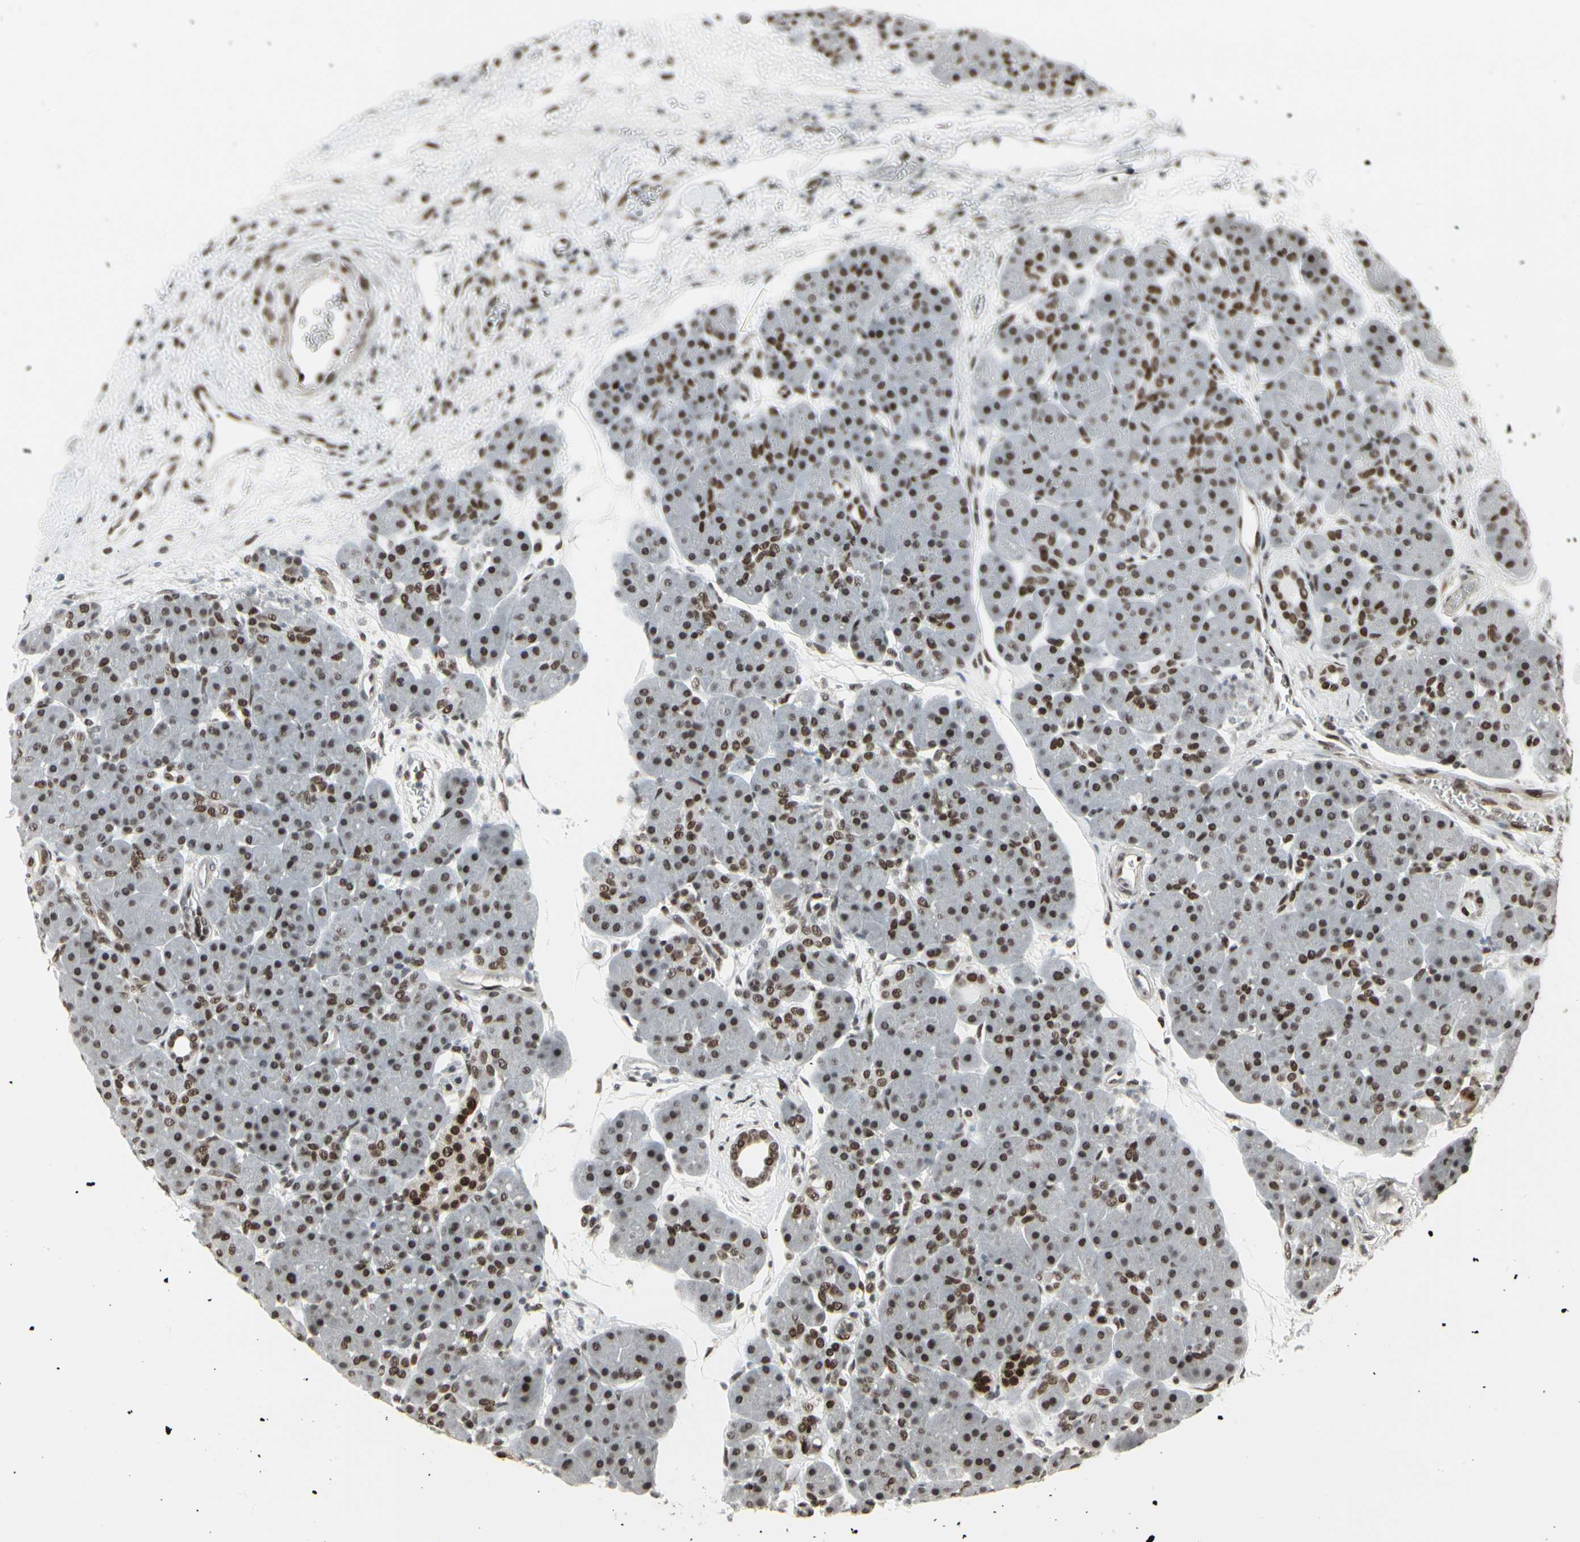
{"staining": {"intensity": "strong", "quantity": ">75%", "location": "nuclear"}, "tissue": "pancreas", "cell_type": "Exocrine glandular cells", "image_type": "normal", "snomed": [{"axis": "morphology", "description": "Normal tissue, NOS"}, {"axis": "topography", "description": "Pancreas"}], "caption": "A high-resolution image shows immunohistochemistry (IHC) staining of benign pancreas, which demonstrates strong nuclear staining in approximately >75% of exocrine glandular cells. (brown staining indicates protein expression, while blue staining denotes nuclei).", "gene": "HMG20A", "patient": {"sex": "male", "age": 66}}